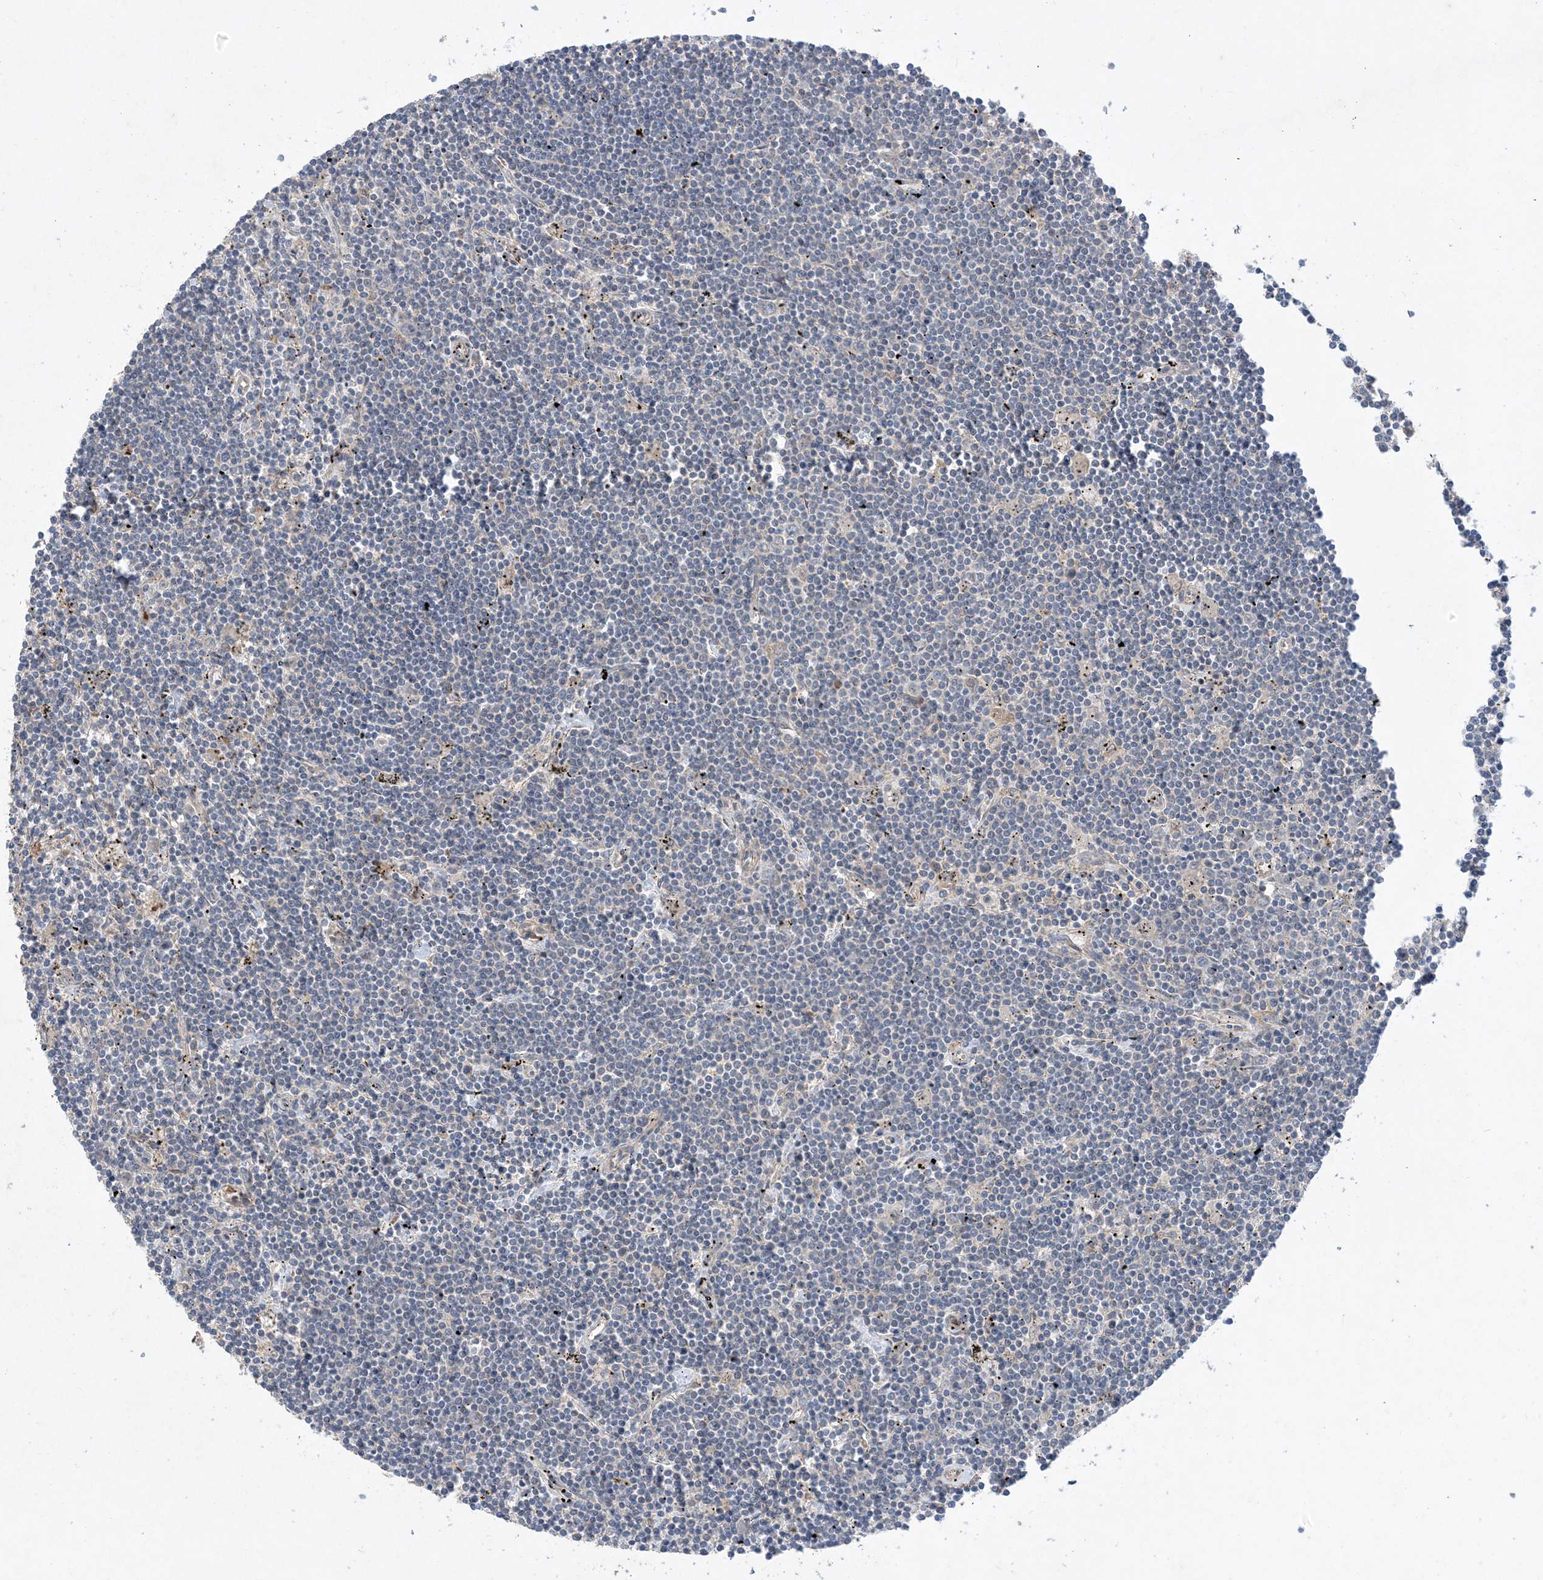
{"staining": {"intensity": "negative", "quantity": "none", "location": "none"}, "tissue": "lymphoma", "cell_type": "Tumor cells", "image_type": "cancer", "snomed": [{"axis": "morphology", "description": "Malignant lymphoma, non-Hodgkin's type, Low grade"}, {"axis": "topography", "description": "Spleen"}], "caption": "Tumor cells show no significant protein positivity in lymphoma. The staining is performed using DAB brown chromogen with nuclei counter-stained in using hematoxylin.", "gene": "MASP2", "patient": {"sex": "male", "age": 76}}